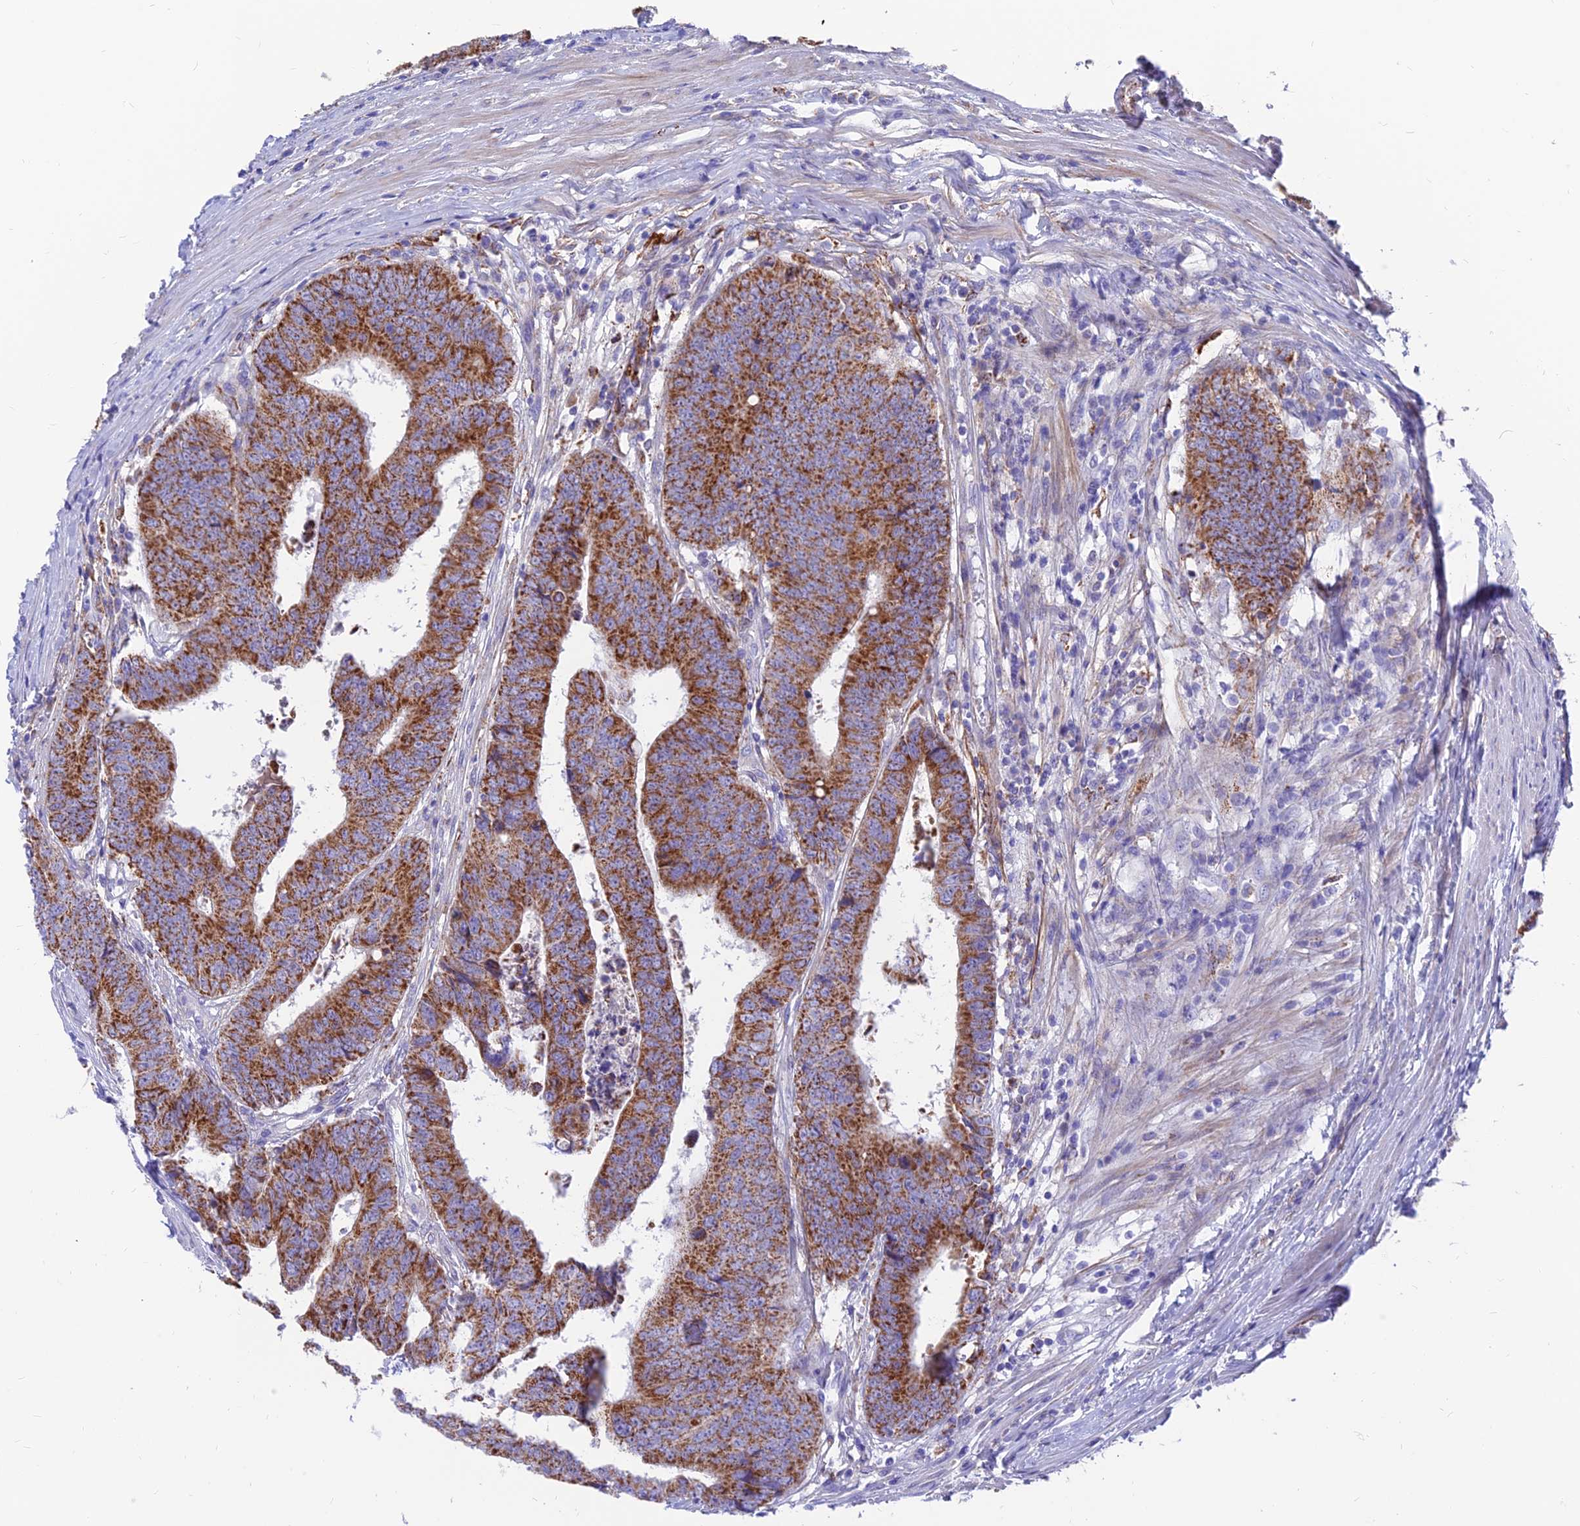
{"staining": {"intensity": "strong", "quantity": ">75%", "location": "cytoplasmic/membranous"}, "tissue": "colorectal cancer", "cell_type": "Tumor cells", "image_type": "cancer", "snomed": [{"axis": "morphology", "description": "Adenocarcinoma, NOS"}, {"axis": "topography", "description": "Rectum"}], "caption": "Immunohistochemistry of human adenocarcinoma (colorectal) demonstrates high levels of strong cytoplasmic/membranous expression in about >75% of tumor cells. The staining is performed using DAB (3,3'-diaminobenzidine) brown chromogen to label protein expression. The nuclei are counter-stained blue using hematoxylin.", "gene": "TIGD6", "patient": {"sex": "male", "age": 84}}